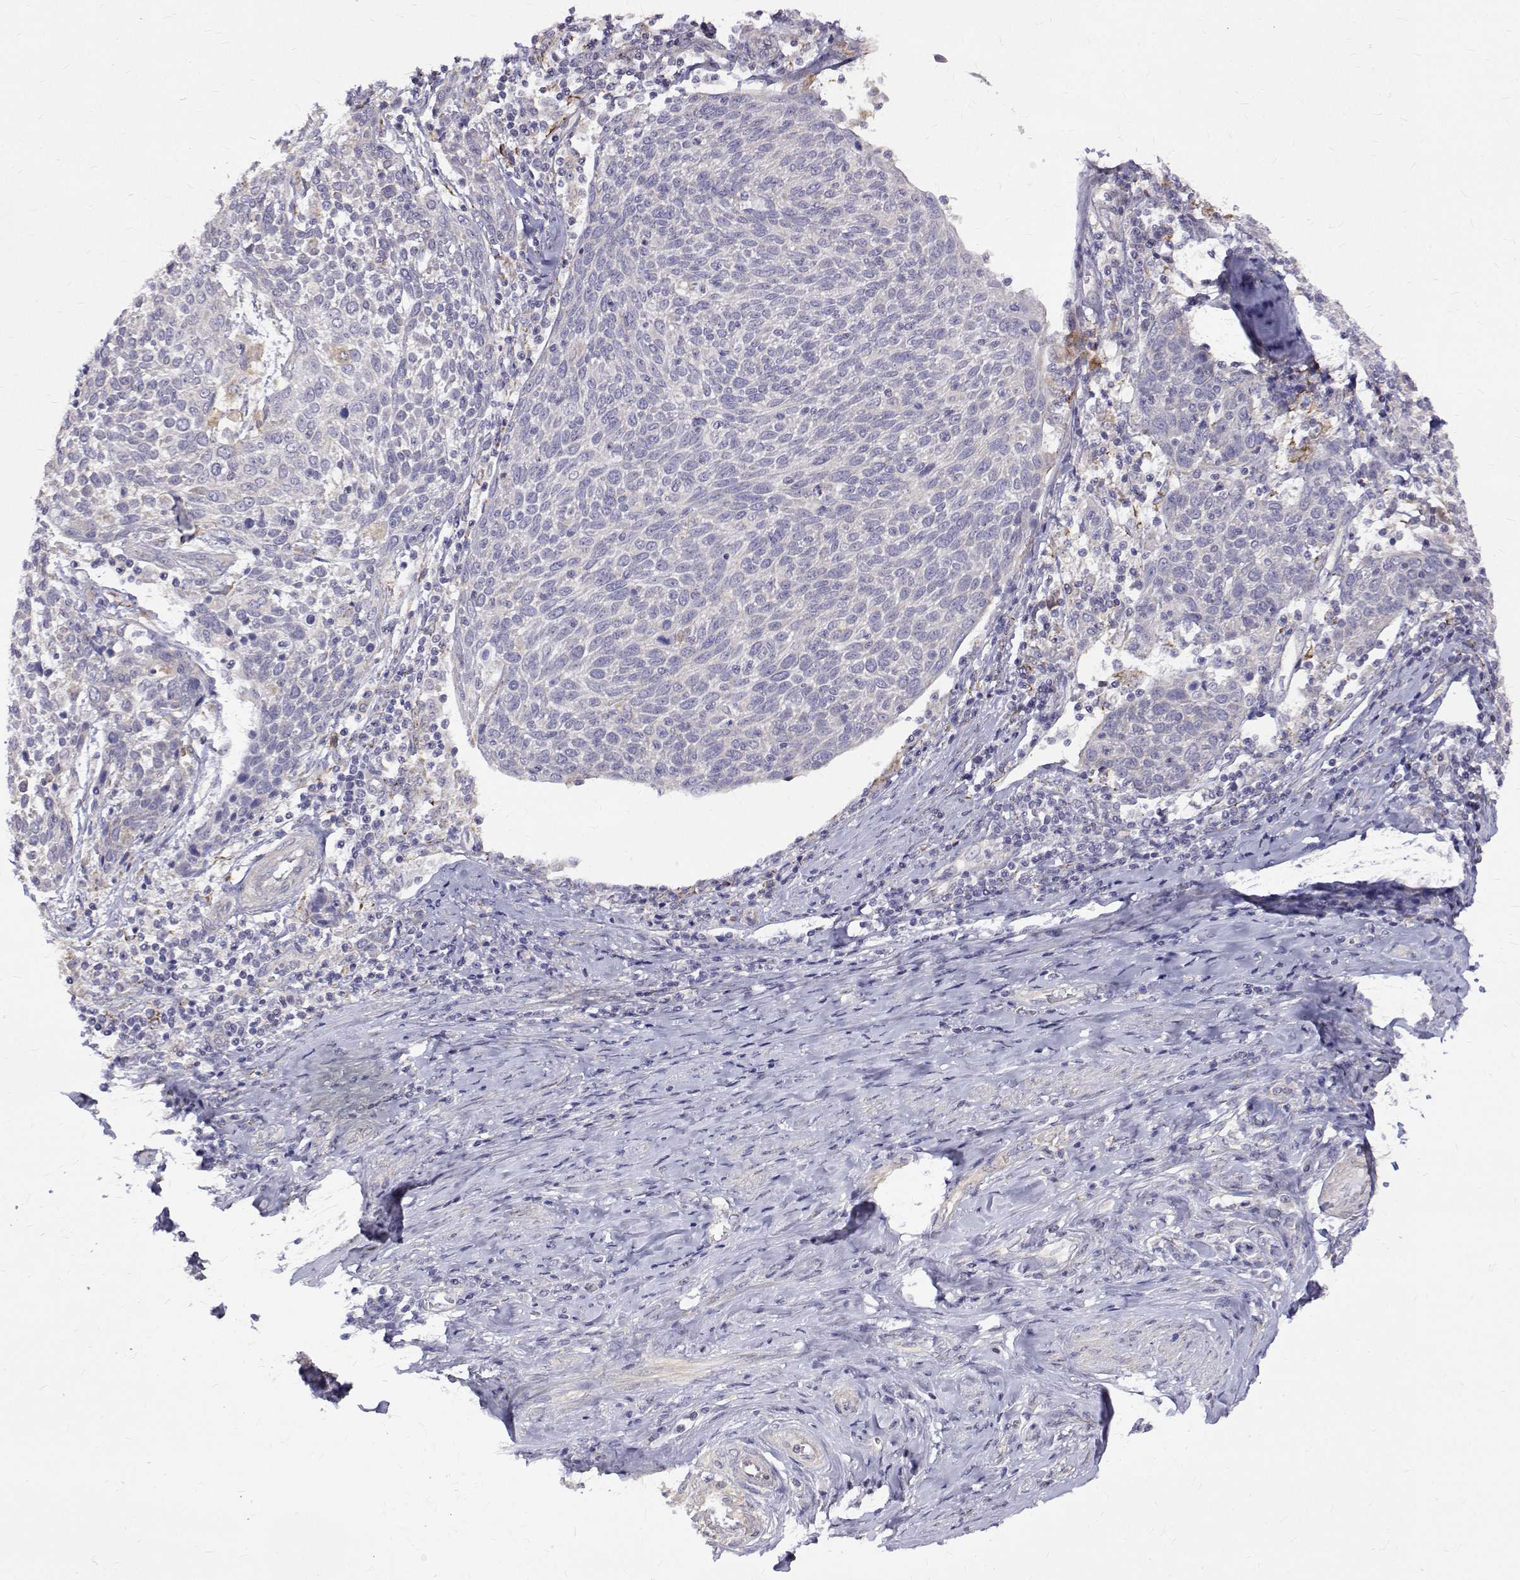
{"staining": {"intensity": "negative", "quantity": "none", "location": "none"}, "tissue": "cervical cancer", "cell_type": "Tumor cells", "image_type": "cancer", "snomed": [{"axis": "morphology", "description": "Squamous cell carcinoma, NOS"}, {"axis": "topography", "description": "Cervix"}], "caption": "A micrograph of cervical cancer stained for a protein shows no brown staining in tumor cells. (DAB immunohistochemistry (IHC), high magnification).", "gene": "PADI1", "patient": {"sex": "female", "age": 61}}